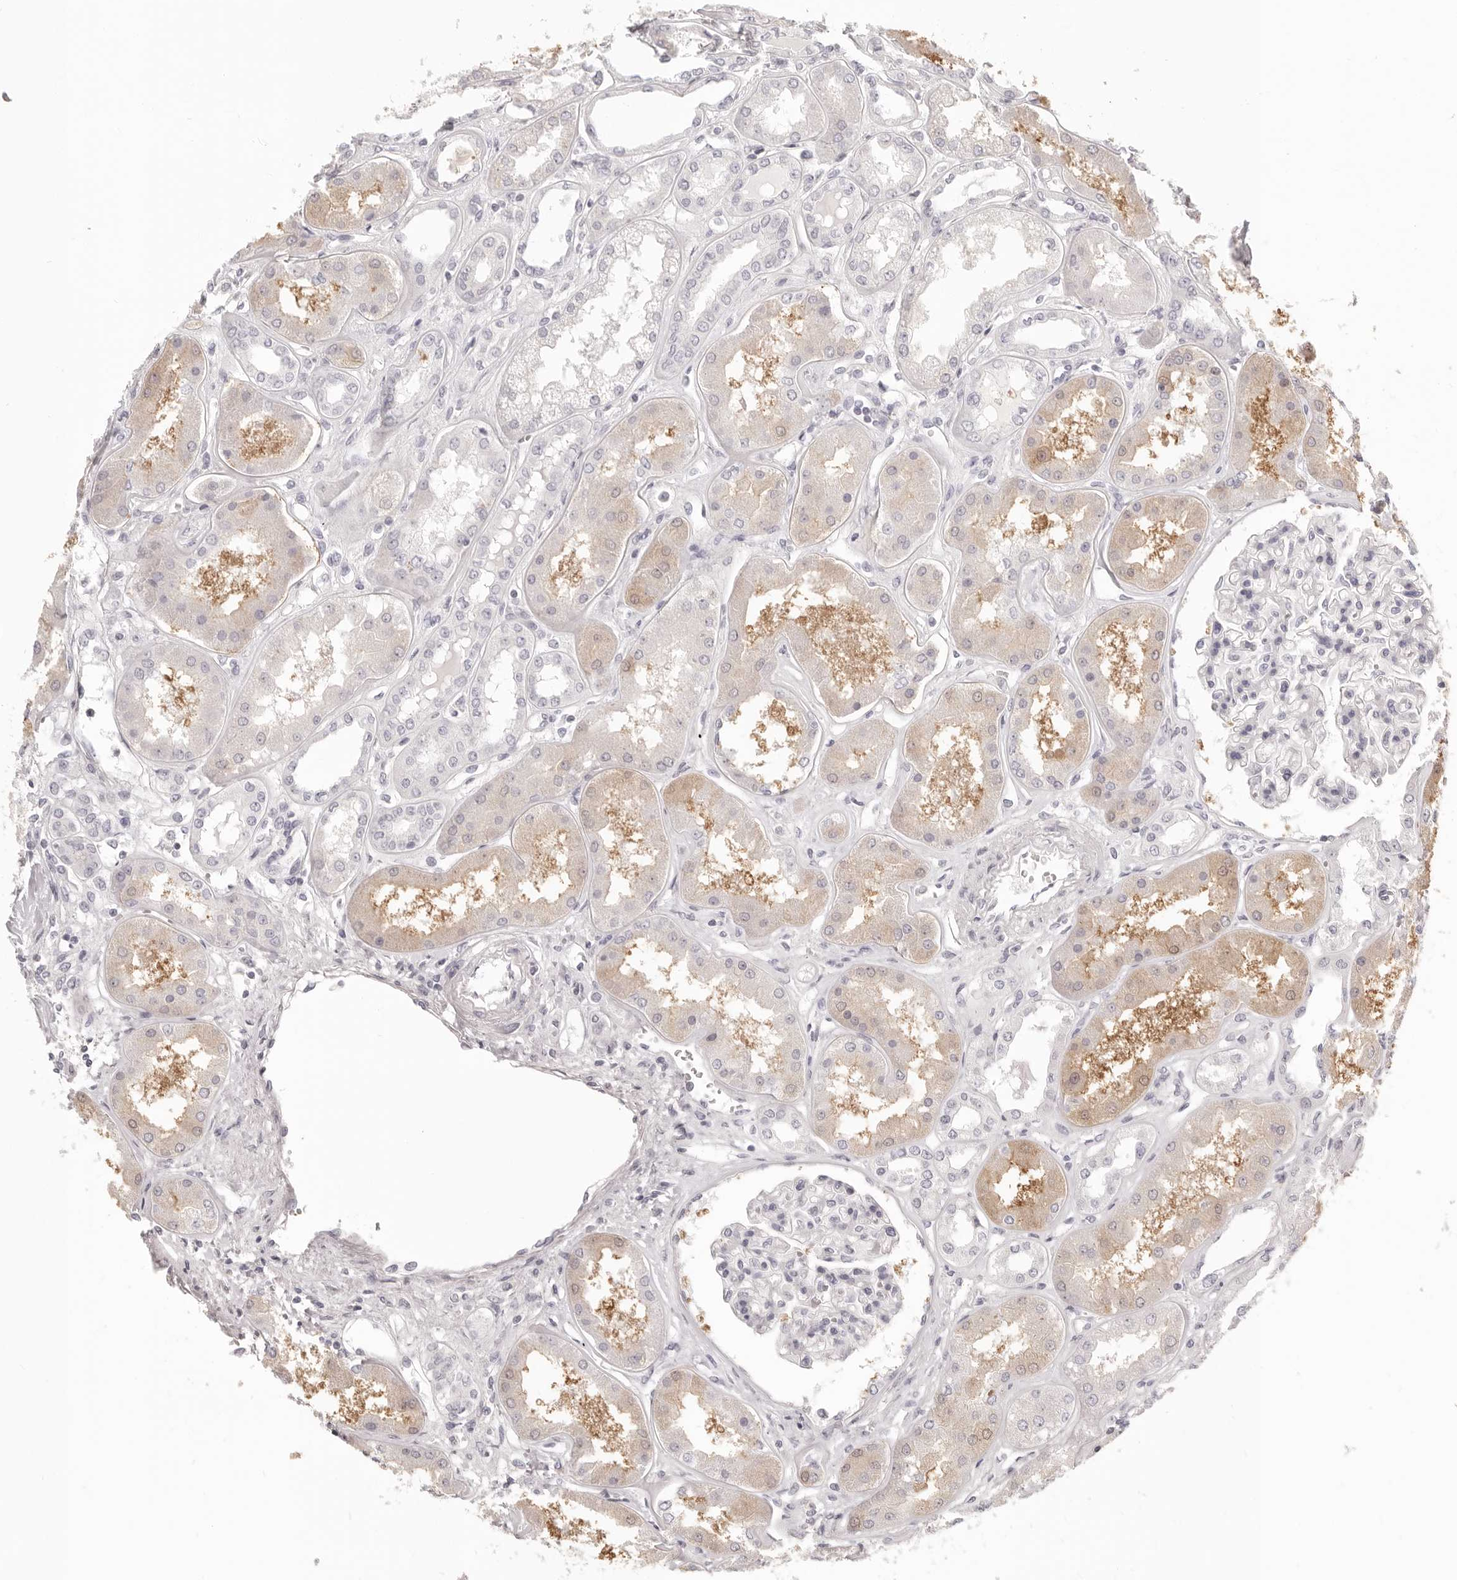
{"staining": {"intensity": "negative", "quantity": "none", "location": "none"}, "tissue": "kidney", "cell_type": "Cells in glomeruli", "image_type": "normal", "snomed": [{"axis": "morphology", "description": "Normal tissue, NOS"}, {"axis": "topography", "description": "Kidney"}], "caption": "Immunohistochemistry histopathology image of benign kidney stained for a protein (brown), which shows no staining in cells in glomeruli.", "gene": "FABP1", "patient": {"sex": "female", "age": 56}}